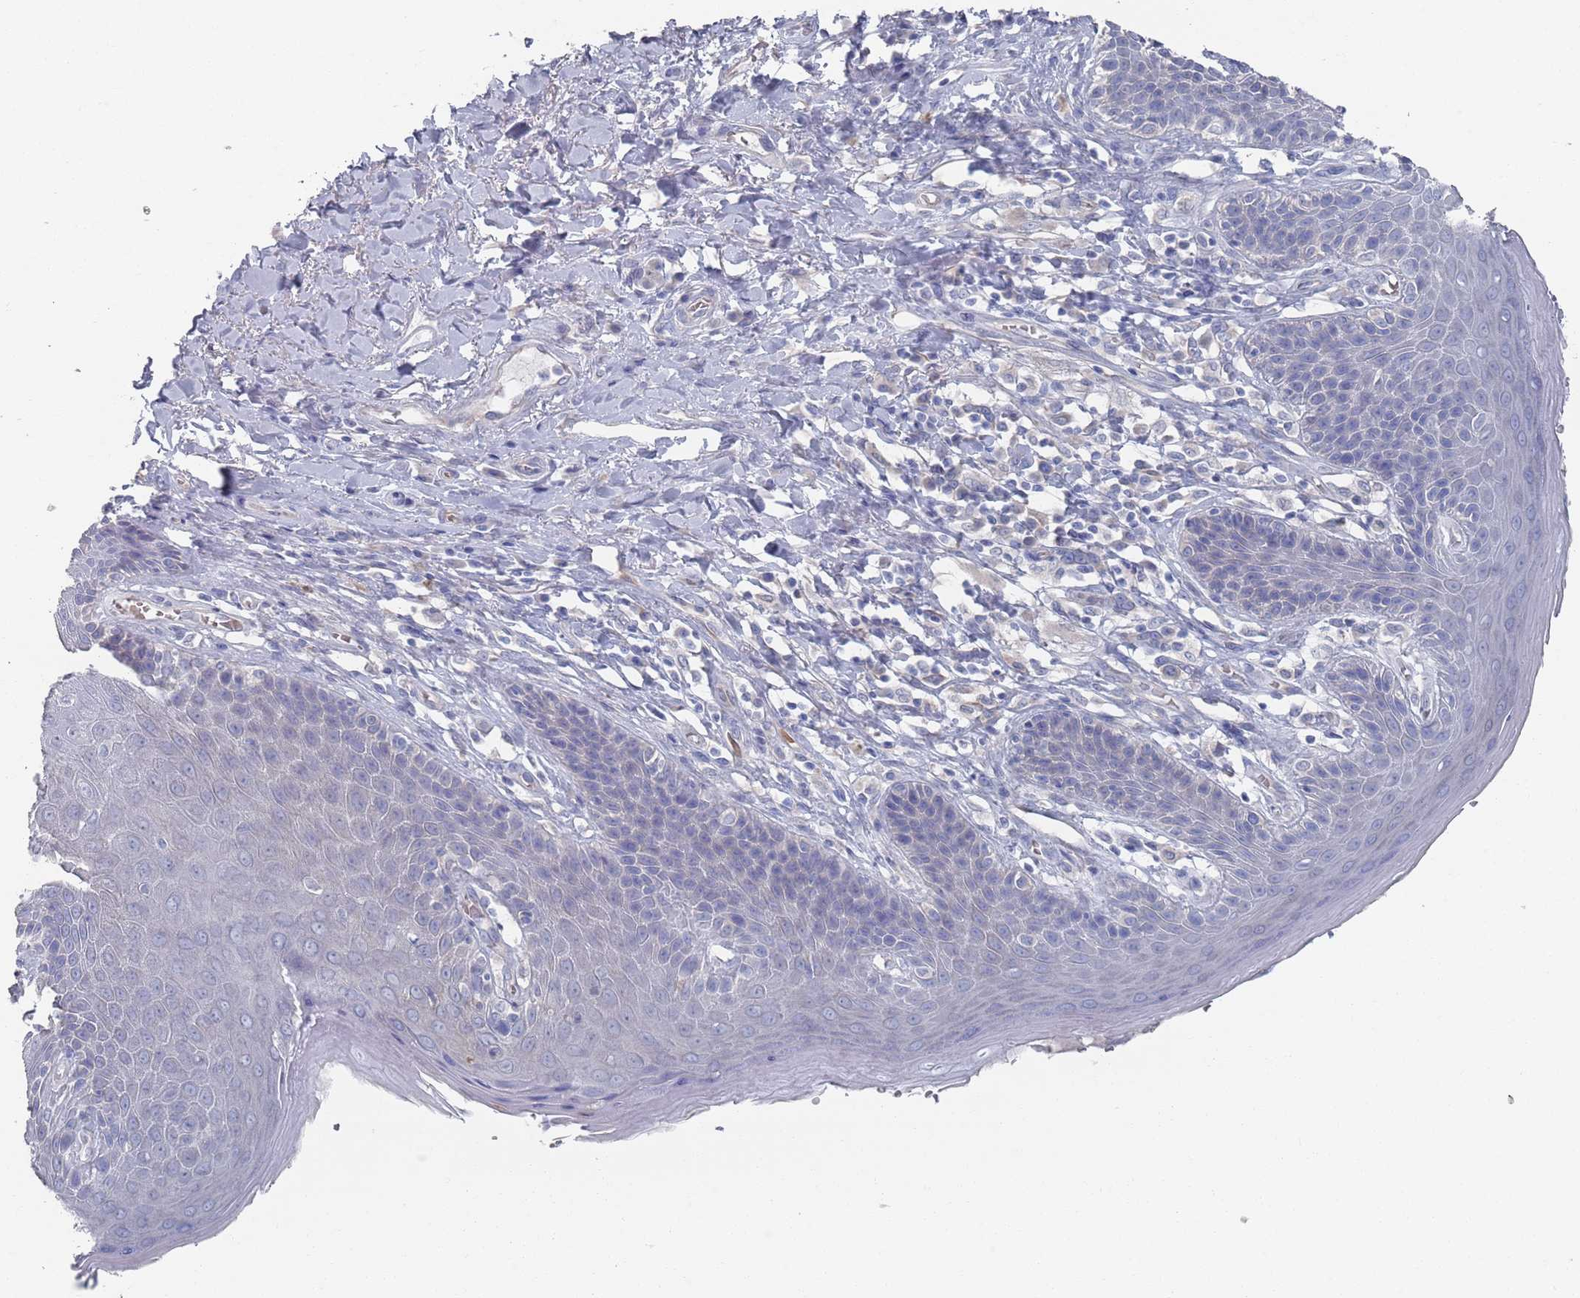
{"staining": {"intensity": "negative", "quantity": "none", "location": "none"}, "tissue": "skin", "cell_type": "Epidermal cells", "image_type": "normal", "snomed": [{"axis": "morphology", "description": "Normal tissue, NOS"}, {"axis": "topography", "description": "Anal"}], "caption": "This is an IHC image of benign human skin. There is no expression in epidermal cells.", "gene": "TMCO3", "patient": {"sex": "female", "age": 89}}